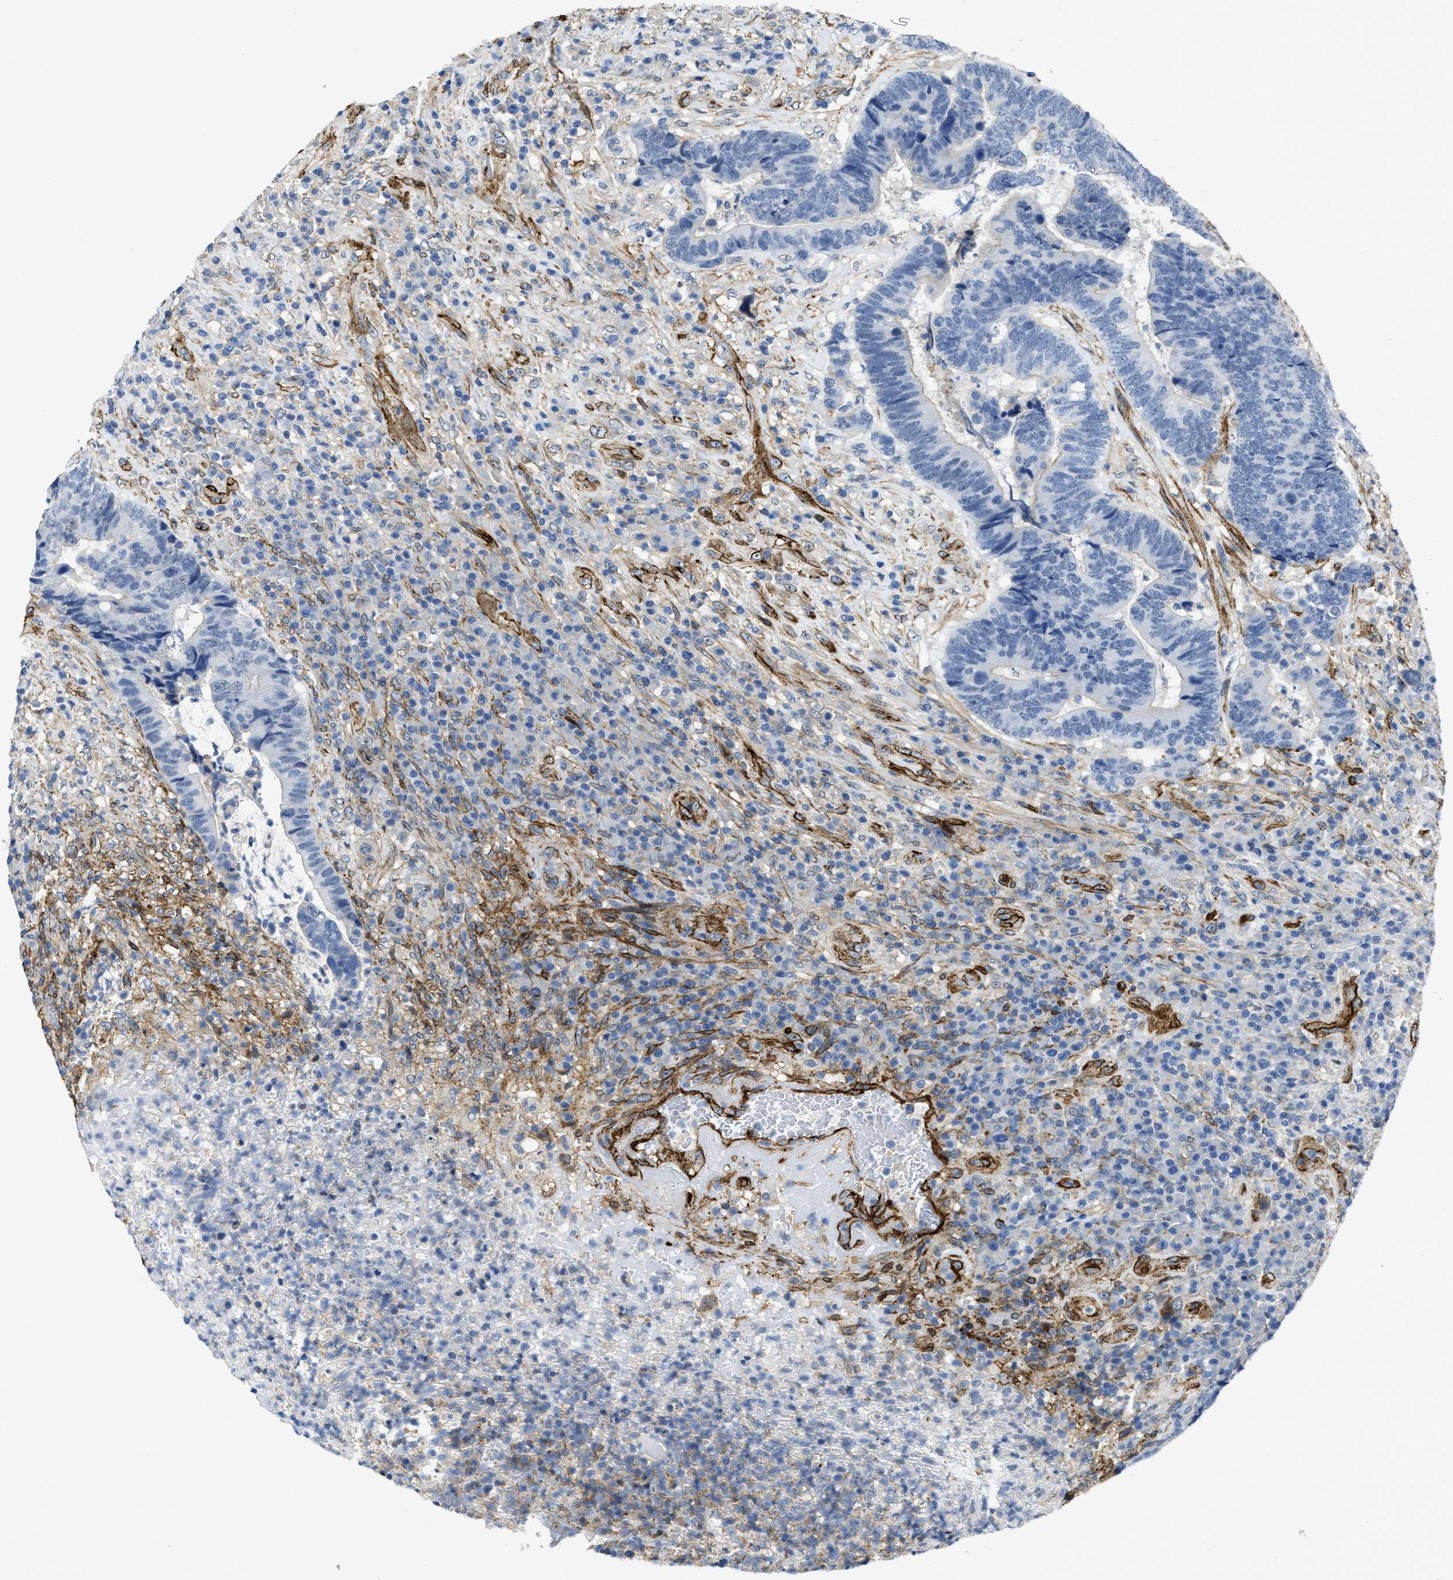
{"staining": {"intensity": "negative", "quantity": "none", "location": "none"}, "tissue": "colorectal cancer", "cell_type": "Tumor cells", "image_type": "cancer", "snomed": [{"axis": "morphology", "description": "Adenocarcinoma, NOS"}, {"axis": "topography", "description": "Rectum"}], "caption": "Immunohistochemistry (IHC) image of neoplastic tissue: adenocarcinoma (colorectal) stained with DAB (3,3'-diaminobenzidine) shows no significant protein staining in tumor cells.", "gene": "NAB1", "patient": {"sex": "female", "age": 89}}